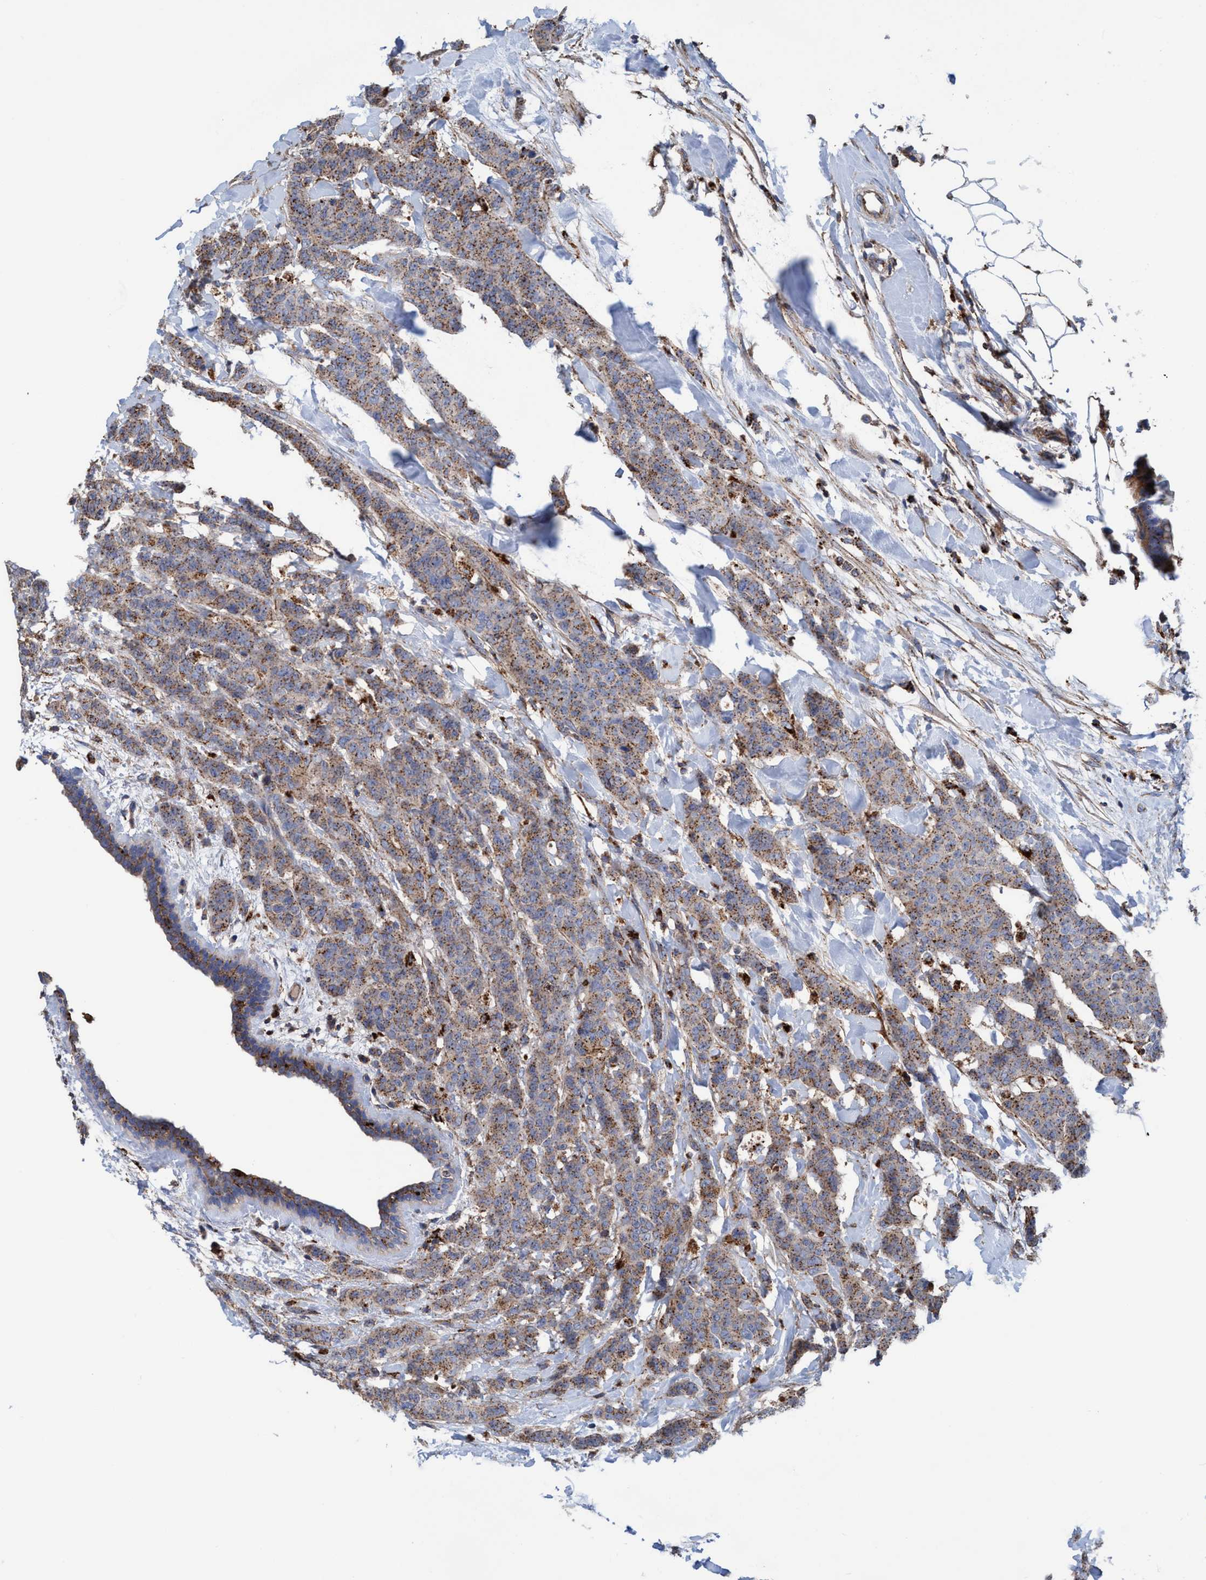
{"staining": {"intensity": "moderate", "quantity": ">75%", "location": "cytoplasmic/membranous"}, "tissue": "breast cancer", "cell_type": "Tumor cells", "image_type": "cancer", "snomed": [{"axis": "morphology", "description": "Normal tissue, NOS"}, {"axis": "morphology", "description": "Duct carcinoma"}, {"axis": "topography", "description": "Breast"}], "caption": "Human breast cancer stained with a brown dye demonstrates moderate cytoplasmic/membranous positive positivity in approximately >75% of tumor cells.", "gene": "TRIM65", "patient": {"sex": "female", "age": 40}}